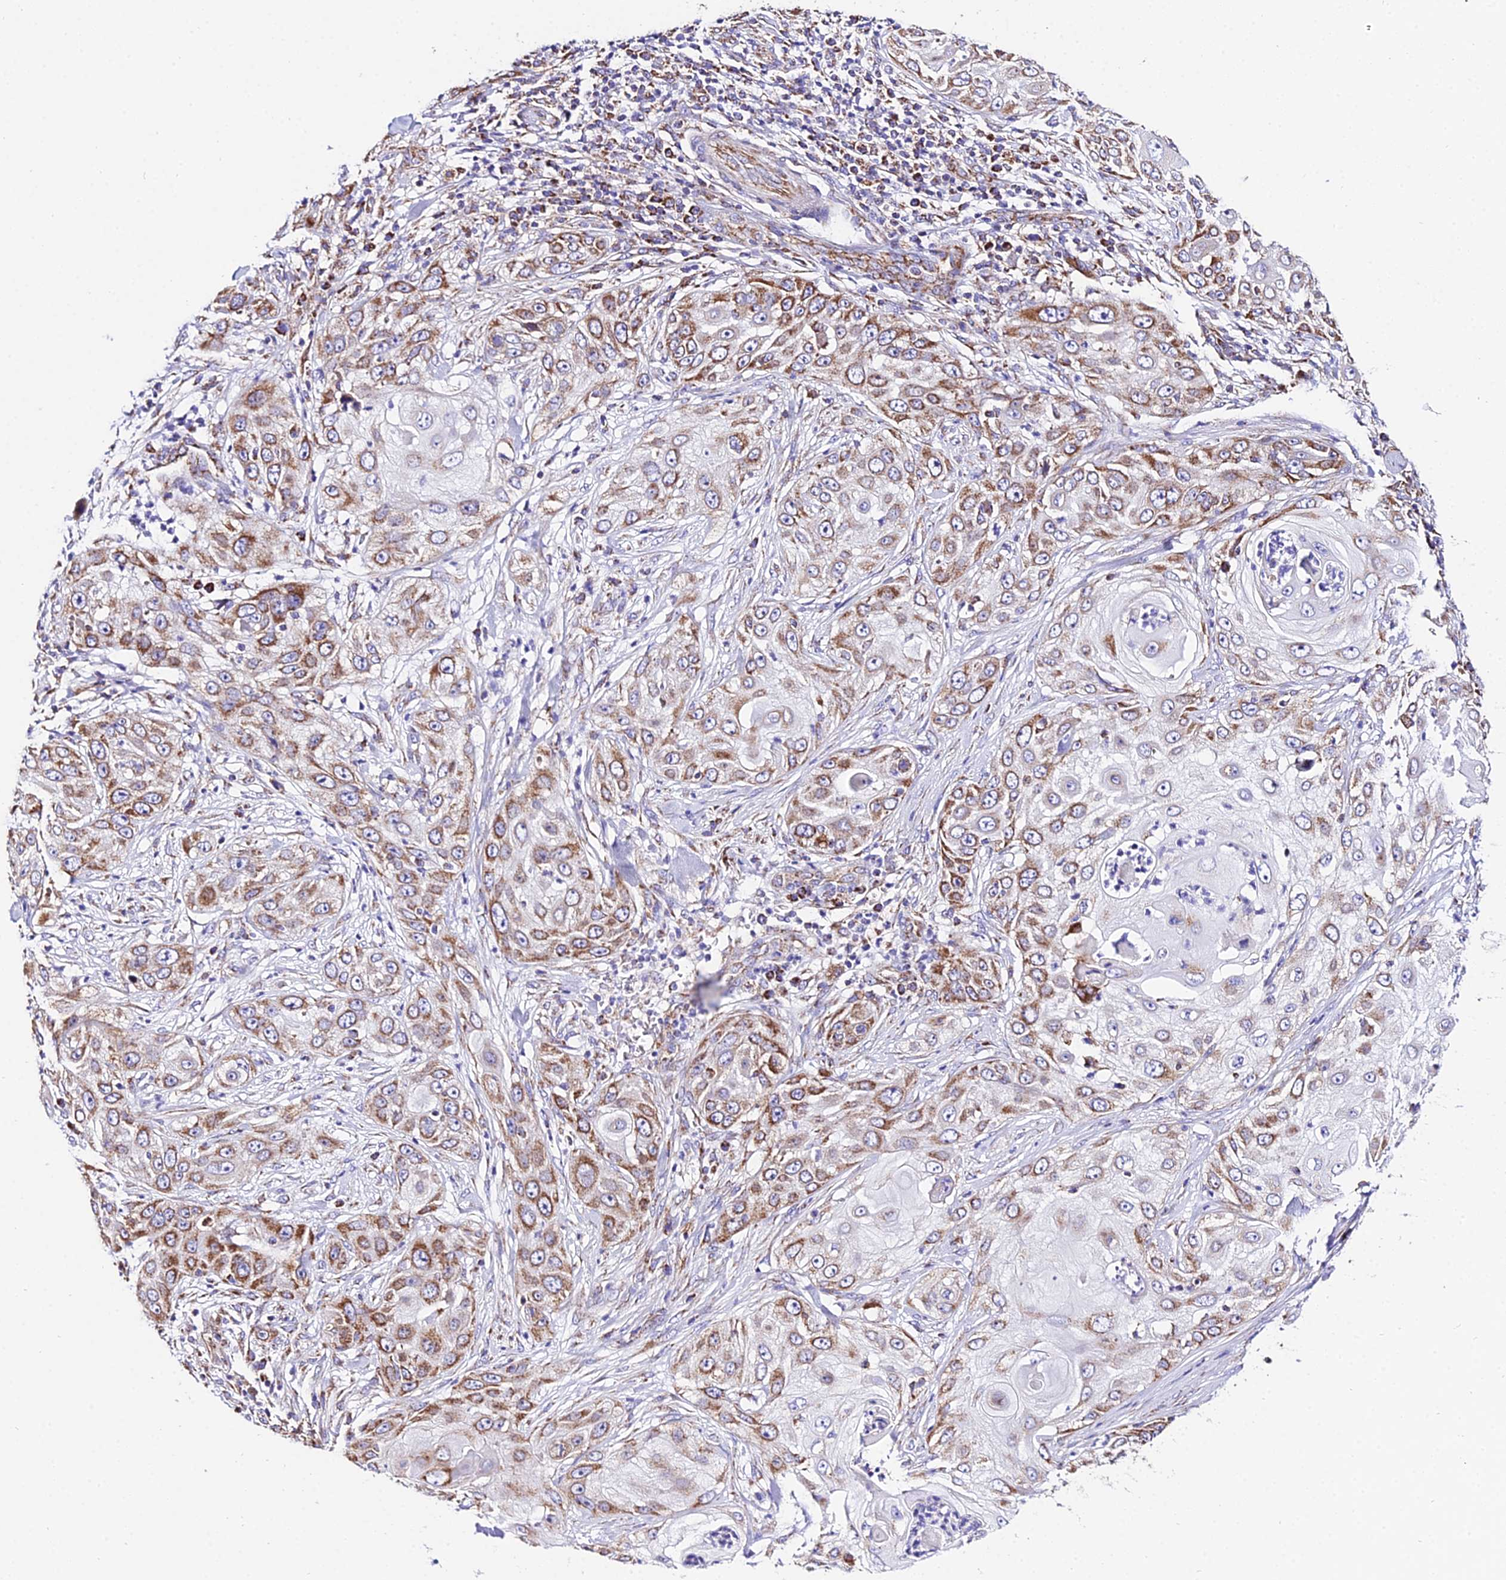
{"staining": {"intensity": "moderate", "quantity": ">75%", "location": "cytoplasmic/membranous"}, "tissue": "skin cancer", "cell_type": "Tumor cells", "image_type": "cancer", "snomed": [{"axis": "morphology", "description": "Squamous cell carcinoma, NOS"}, {"axis": "topography", "description": "Skin"}], "caption": "Skin cancer was stained to show a protein in brown. There is medium levels of moderate cytoplasmic/membranous expression in about >75% of tumor cells.", "gene": "OCIAD1", "patient": {"sex": "female", "age": 44}}